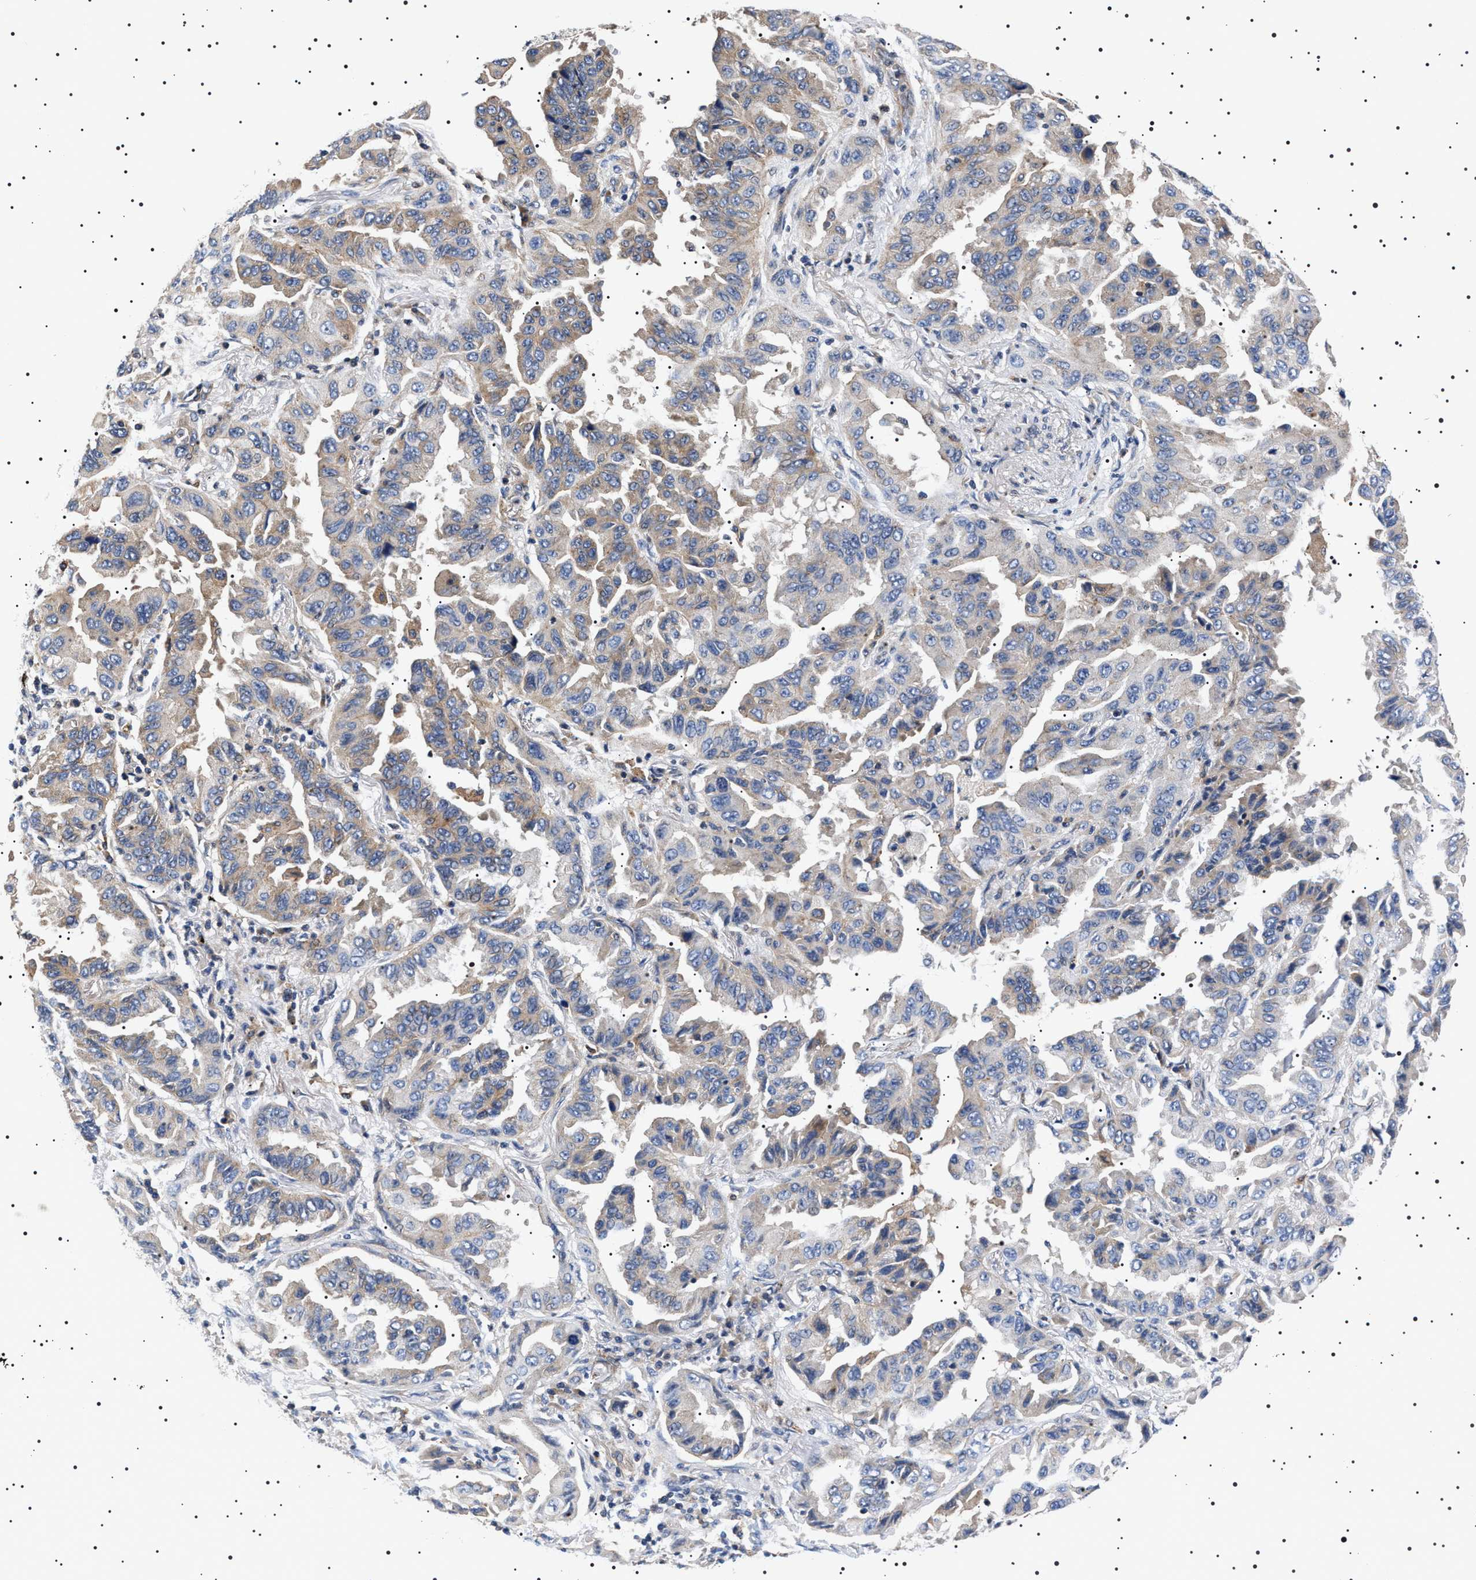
{"staining": {"intensity": "weak", "quantity": "<25%", "location": "cytoplasmic/membranous"}, "tissue": "lung cancer", "cell_type": "Tumor cells", "image_type": "cancer", "snomed": [{"axis": "morphology", "description": "Adenocarcinoma, NOS"}, {"axis": "topography", "description": "Lung"}], "caption": "Histopathology image shows no significant protein expression in tumor cells of lung adenocarcinoma. (Stains: DAB immunohistochemistry with hematoxylin counter stain, Microscopy: brightfield microscopy at high magnification).", "gene": "SLC4A7", "patient": {"sex": "female", "age": 65}}